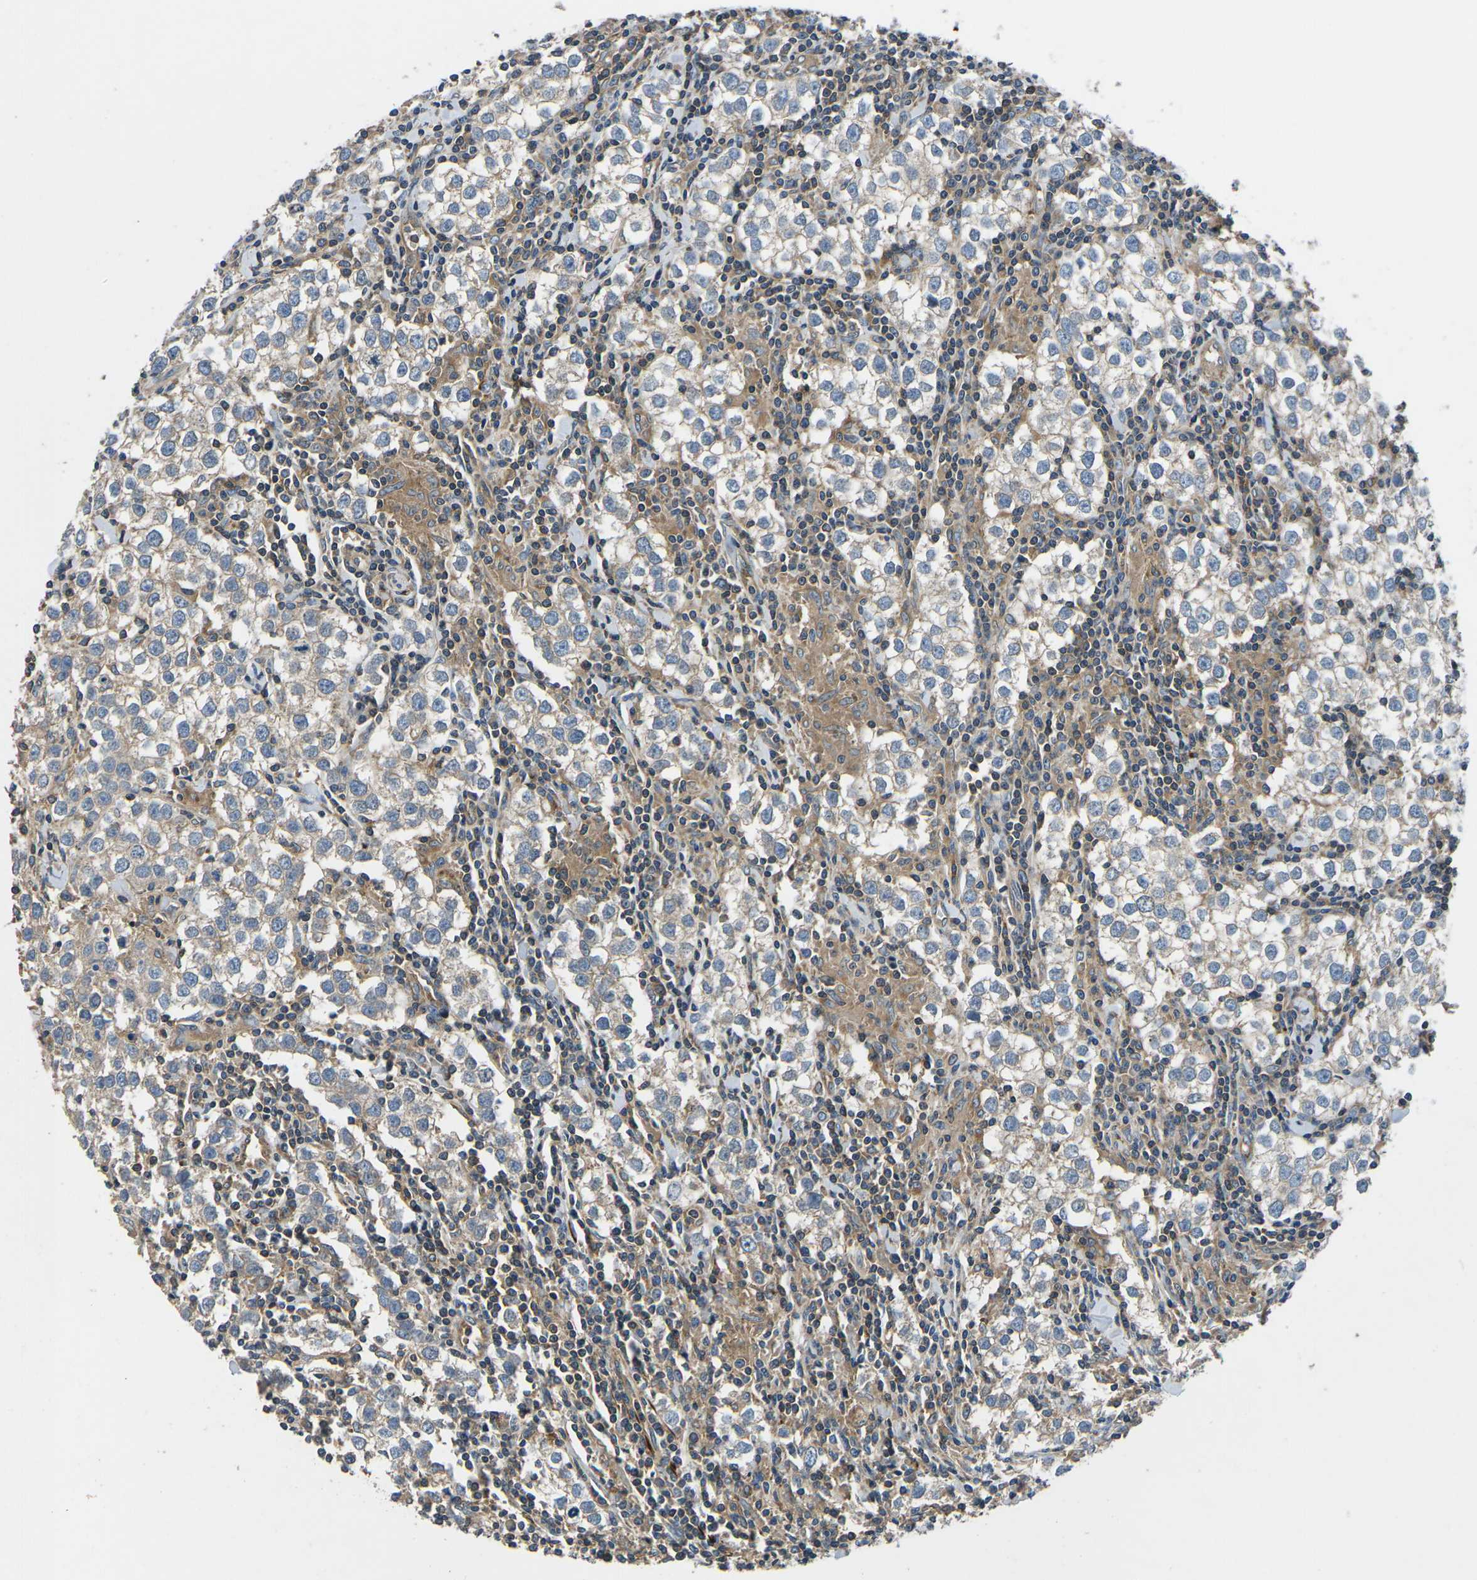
{"staining": {"intensity": "weak", "quantity": "25%-75%", "location": "cytoplasmic/membranous"}, "tissue": "testis cancer", "cell_type": "Tumor cells", "image_type": "cancer", "snomed": [{"axis": "morphology", "description": "Seminoma, NOS"}, {"axis": "morphology", "description": "Carcinoma, Embryonal, NOS"}, {"axis": "topography", "description": "Testis"}], "caption": "This histopathology image reveals testis cancer stained with immunohistochemistry to label a protein in brown. The cytoplasmic/membranous of tumor cells show weak positivity for the protein. Nuclei are counter-stained blue.", "gene": "KCNJ15", "patient": {"sex": "male", "age": 36}}